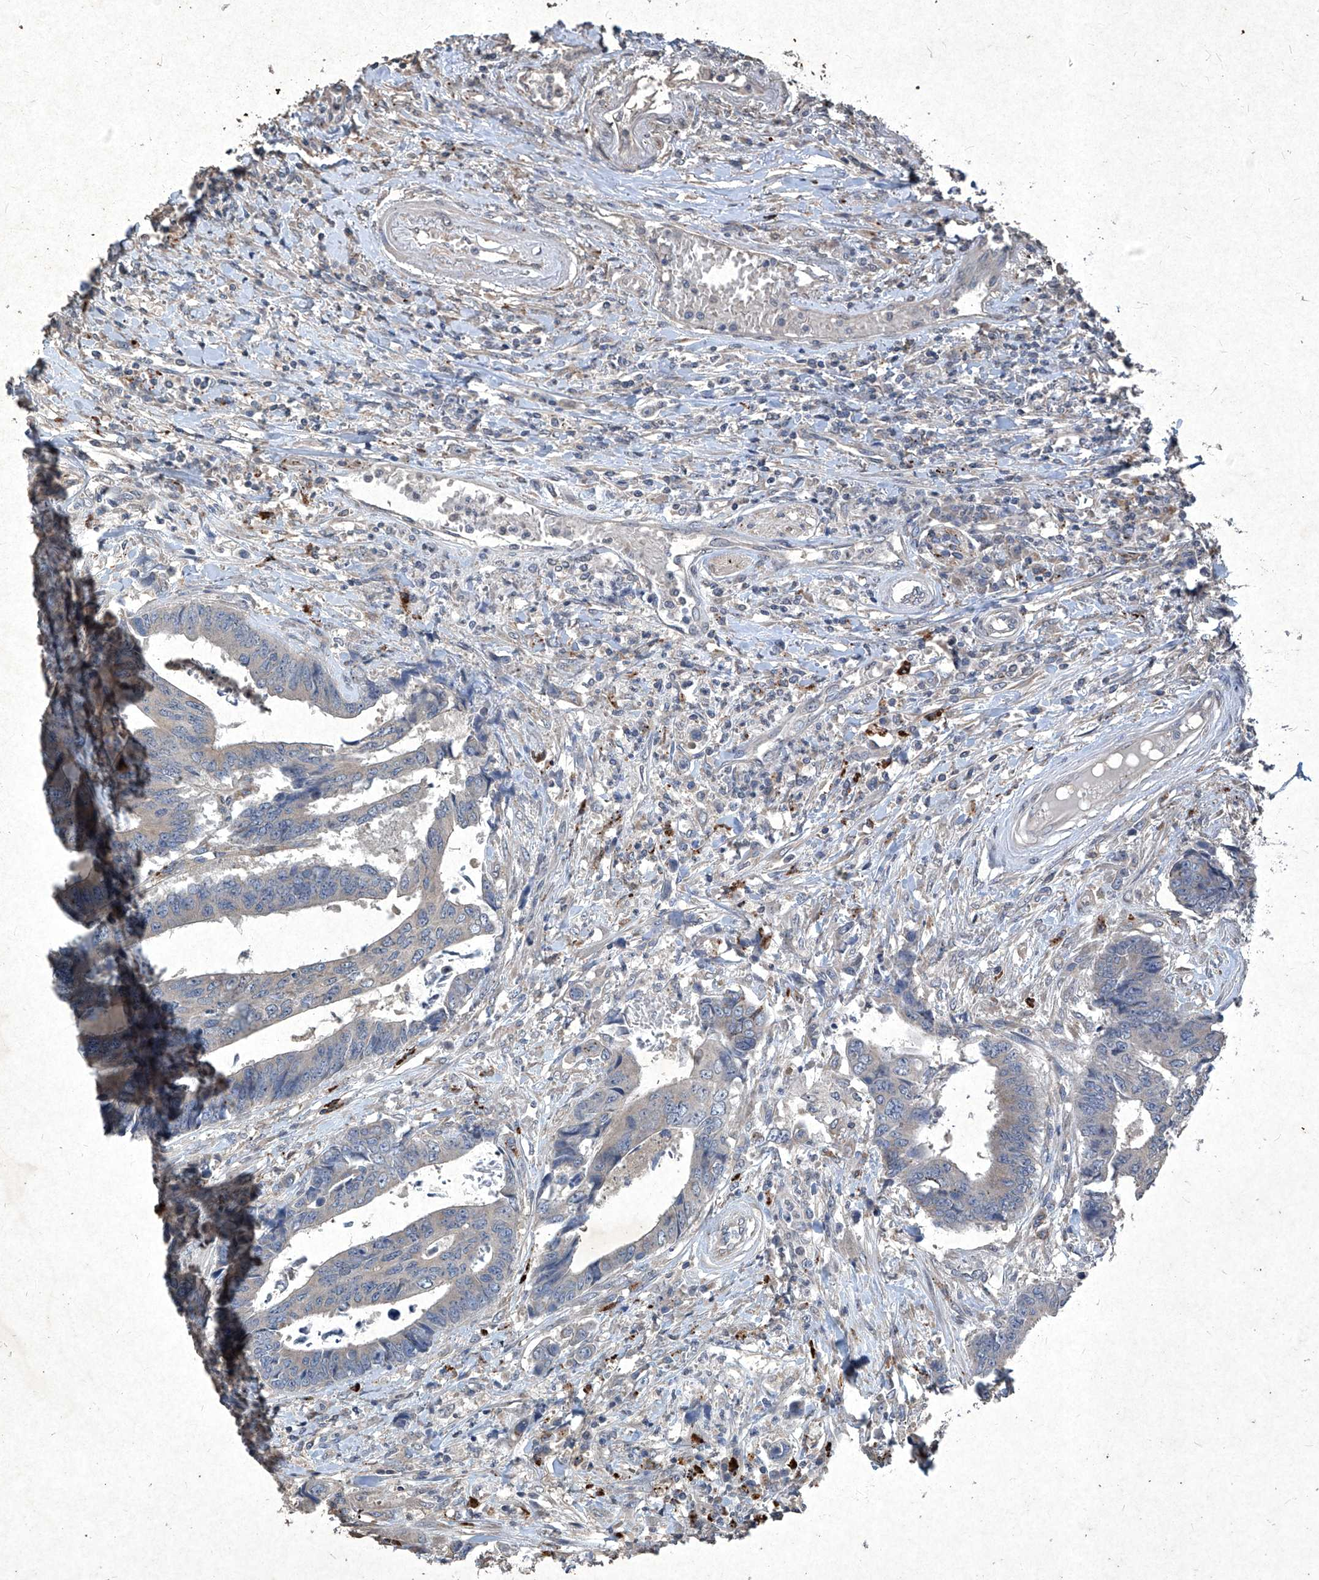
{"staining": {"intensity": "weak", "quantity": "<25%", "location": "cytoplasmic/membranous"}, "tissue": "colorectal cancer", "cell_type": "Tumor cells", "image_type": "cancer", "snomed": [{"axis": "morphology", "description": "Adenocarcinoma, NOS"}, {"axis": "topography", "description": "Rectum"}], "caption": "Tumor cells show no significant staining in colorectal cancer (adenocarcinoma).", "gene": "MED16", "patient": {"sex": "male", "age": 84}}